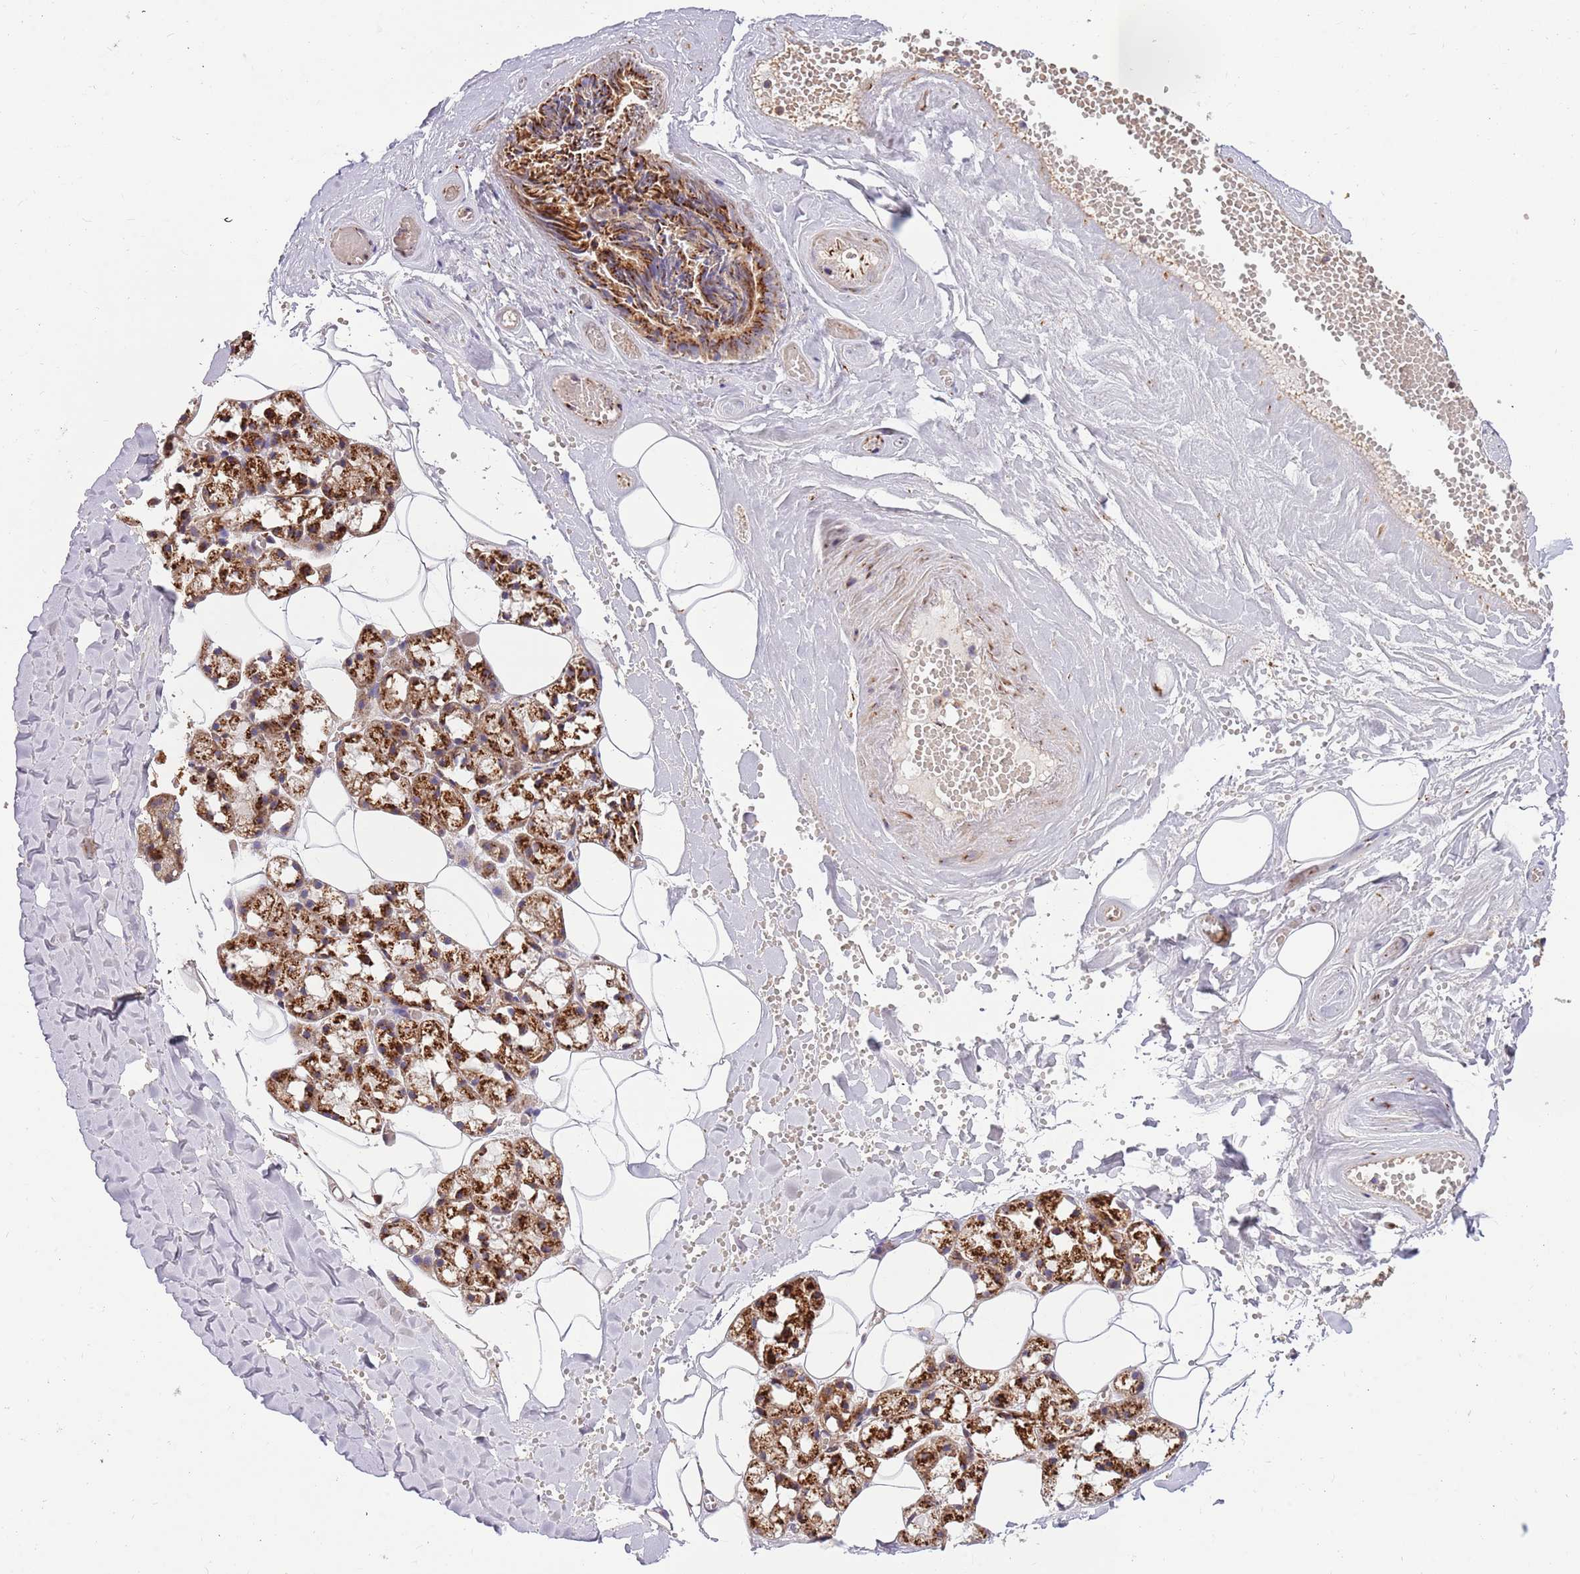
{"staining": {"intensity": "strong", "quantity": ">75%", "location": "cytoplasmic/membranous"}, "tissue": "salivary gland", "cell_type": "Glandular cells", "image_type": "normal", "snomed": [{"axis": "morphology", "description": "Normal tissue, NOS"}, {"axis": "topography", "description": "Salivary gland"}], "caption": "This histopathology image demonstrates immunohistochemistry (IHC) staining of unremarkable salivary gland, with high strong cytoplasmic/membranous positivity in about >75% of glandular cells.", "gene": "HAUS3", "patient": {"sex": "male", "age": 62}}